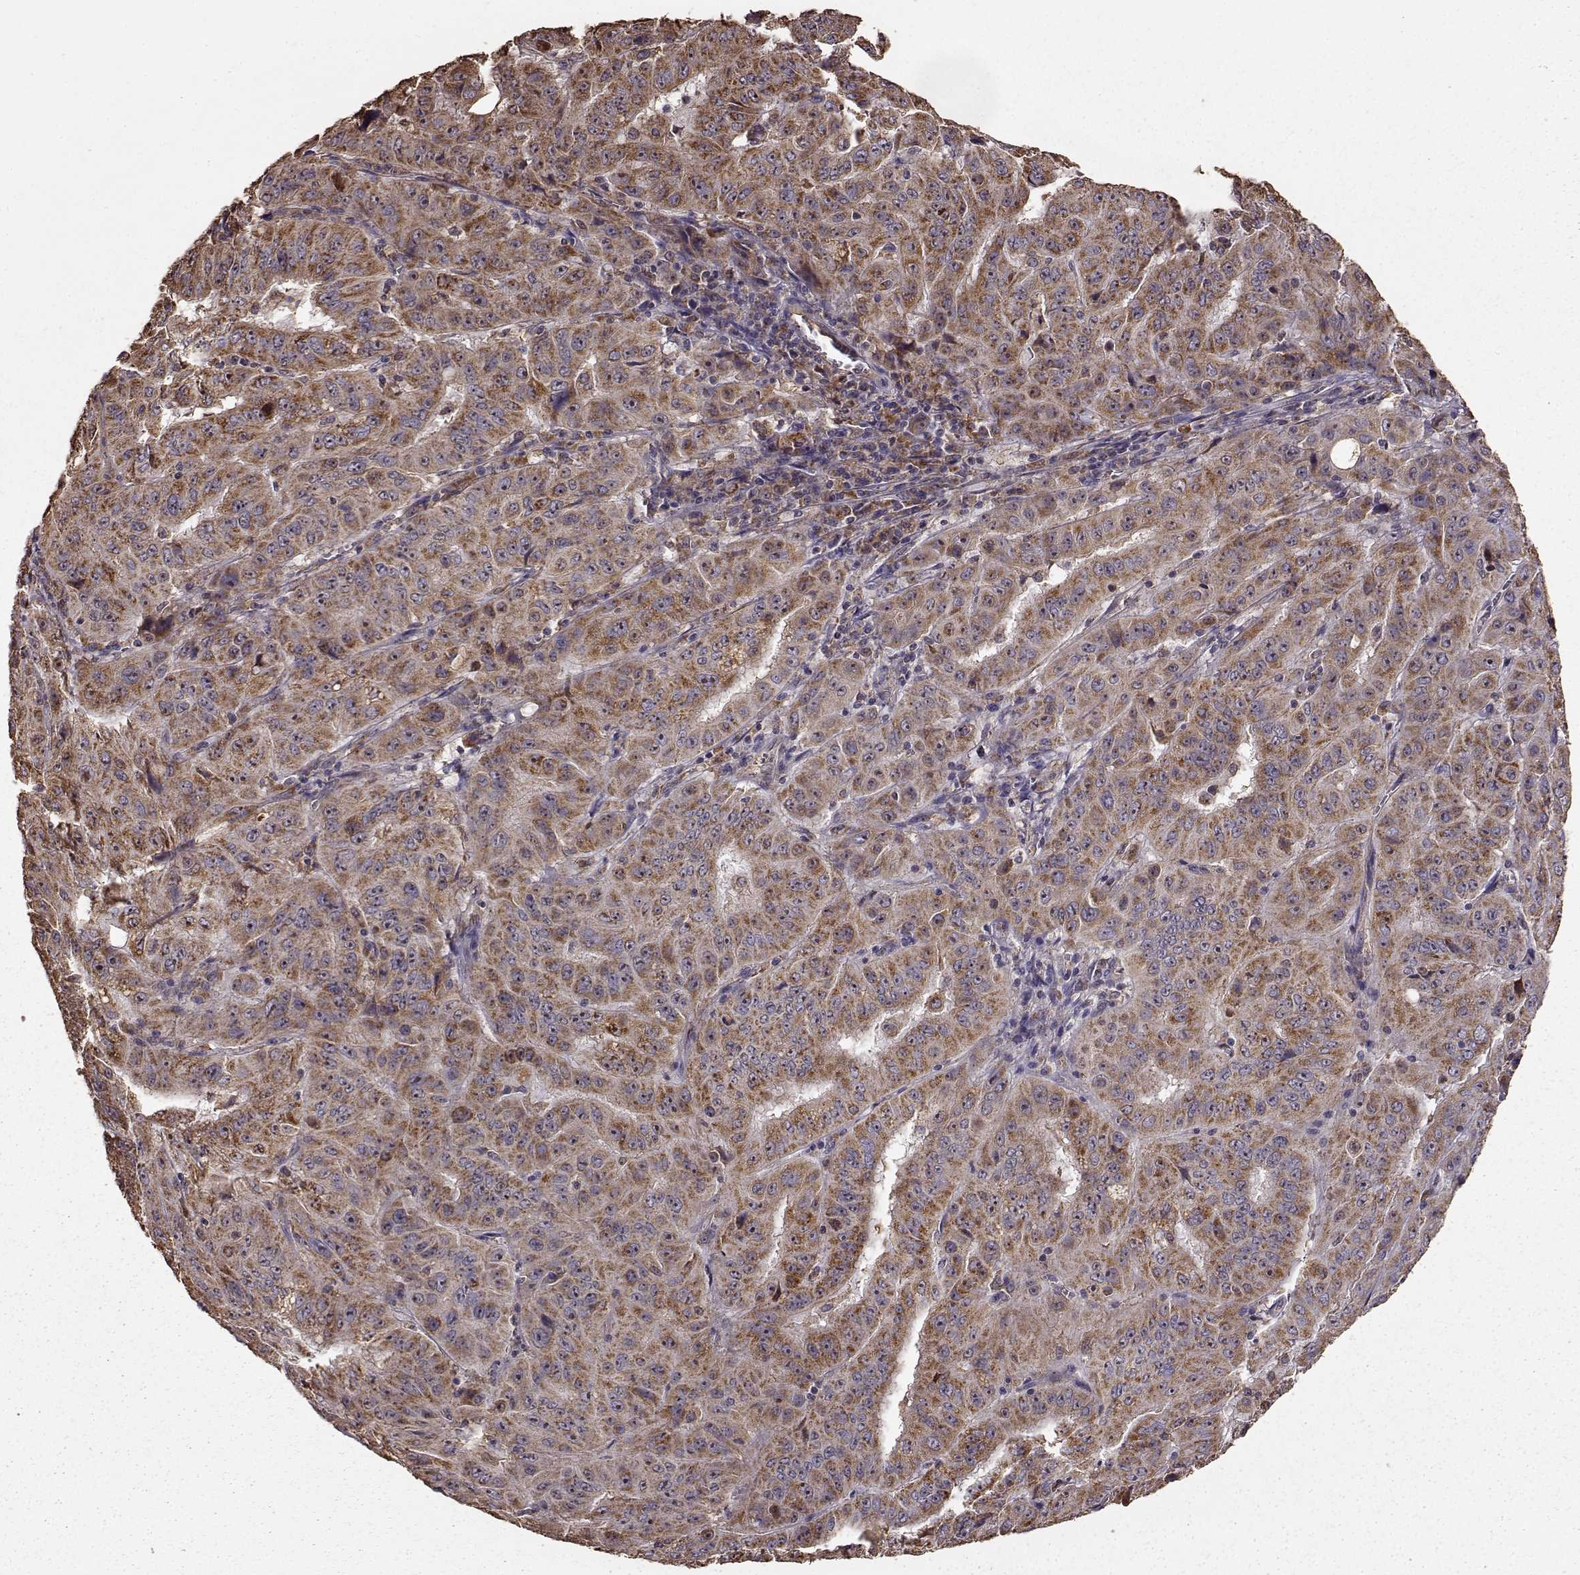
{"staining": {"intensity": "moderate", "quantity": ">75%", "location": "cytoplasmic/membranous"}, "tissue": "pancreatic cancer", "cell_type": "Tumor cells", "image_type": "cancer", "snomed": [{"axis": "morphology", "description": "Adenocarcinoma, NOS"}, {"axis": "topography", "description": "Pancreas"}], "caption": "A high-resolution image shows immunohistochemistry staining of adenocarcinoma (pancreatic), which reveals moderate cytoplasmic/membranous staining in approximately >75% of tumor cells. The staining was performed using DAB, with brown indicating positive protein expression. Nuclei are stained blue with hematoxylin.", "gene": "PTGES2", "patient": {"sex": "male", "age": 63}}